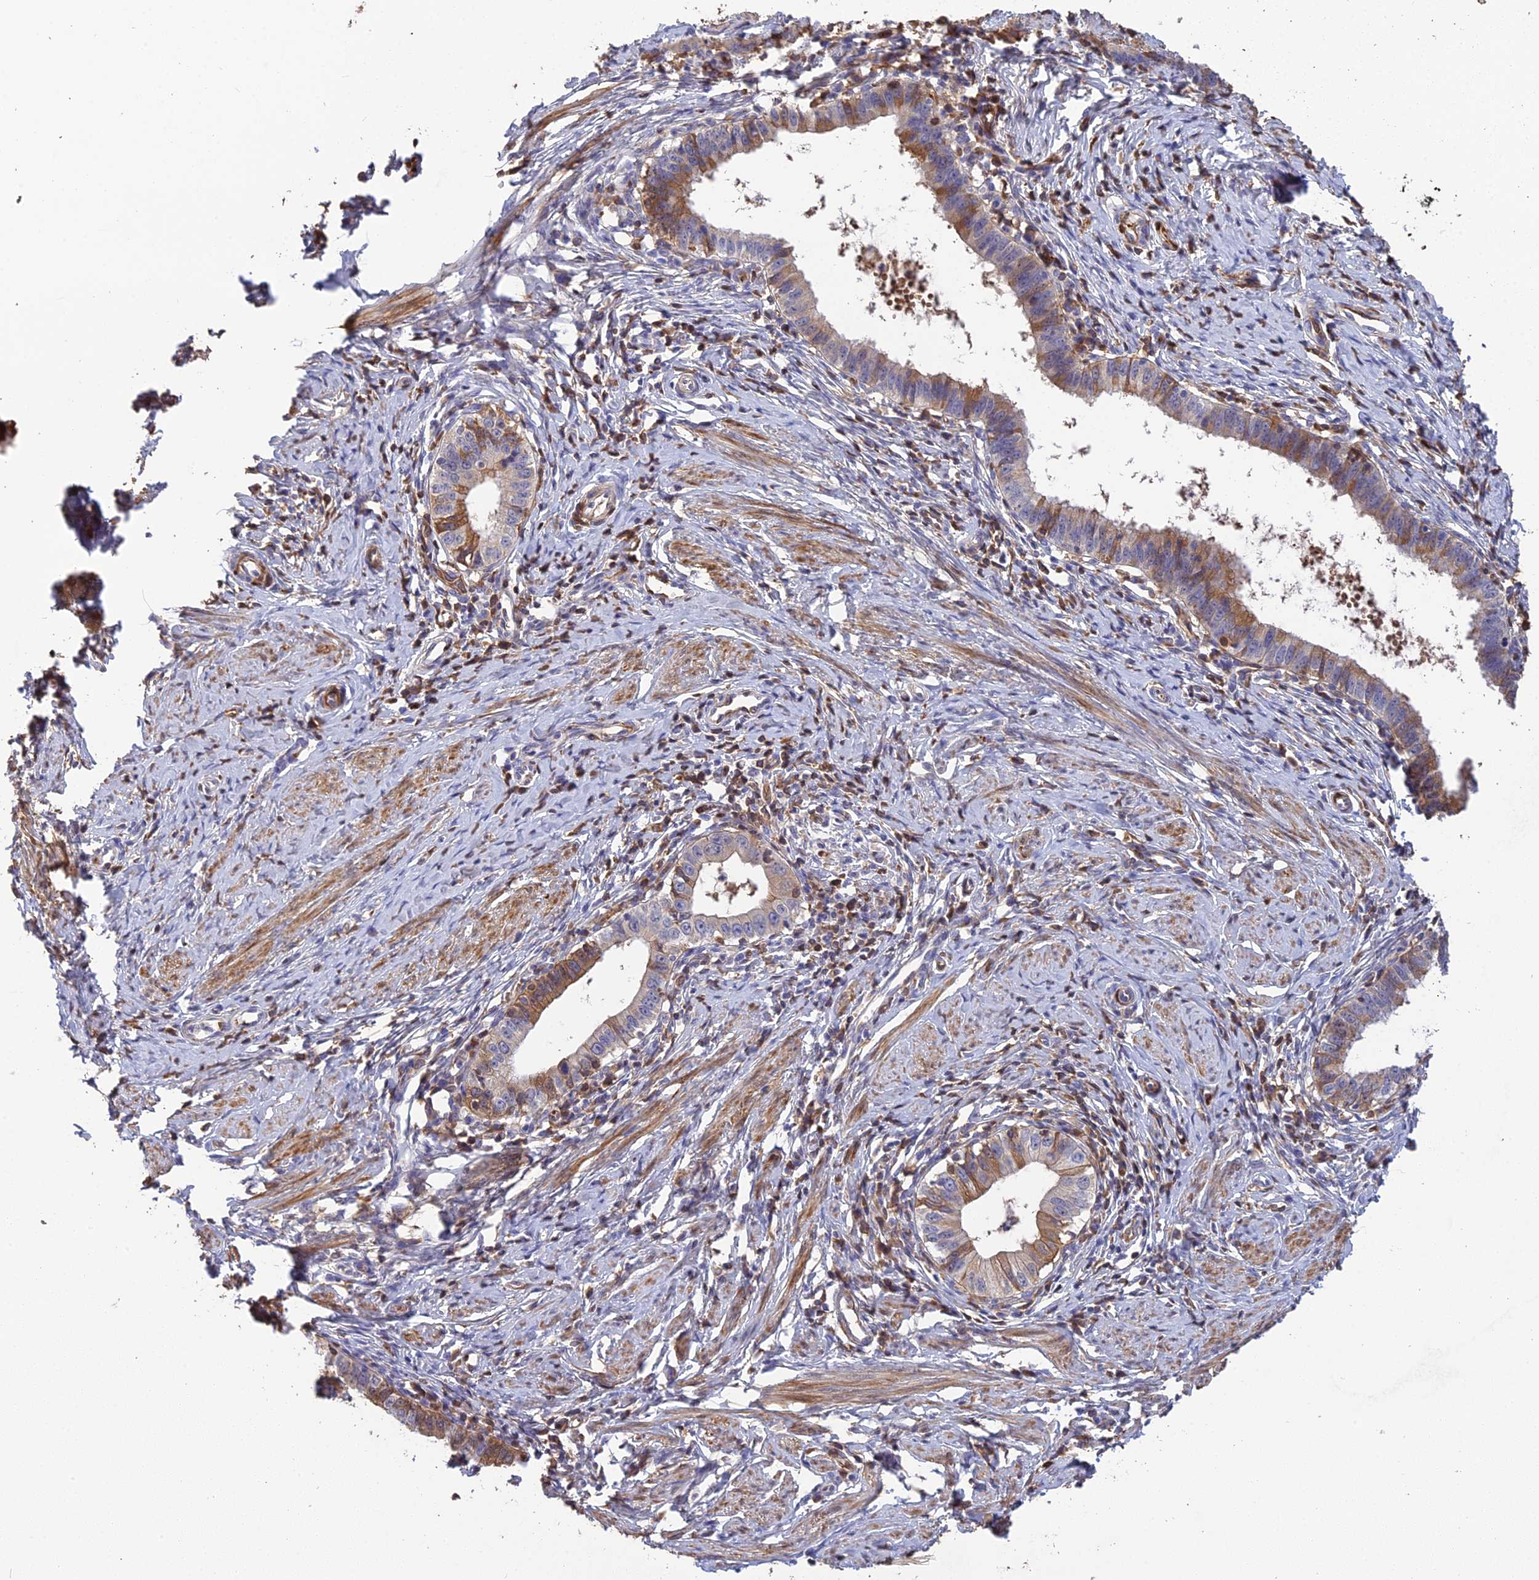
{"staining": {"intensity": "moderate", "quantity": "25%-75%", "location": "cytoplasmic/membranous"}, "tissue": "cervical cancer", "cell_type": "Tumor cells", "image_type": "cancer", "snomed": [{"axis": "morphology", "description": "Adenocarcinoma, NOS"}, {"axis": "topography", "description": "Cervix"}], "caption": "Moderate cytoplasmic/membranous expression is identified in approximately 25%-75% of tumor cells in adenocarcinoma (cervical). (DAB = brown stain, brightfield microscopy at high magnification).", "gene": "PZP", "patient": {"sex": "female", "age": 36}}